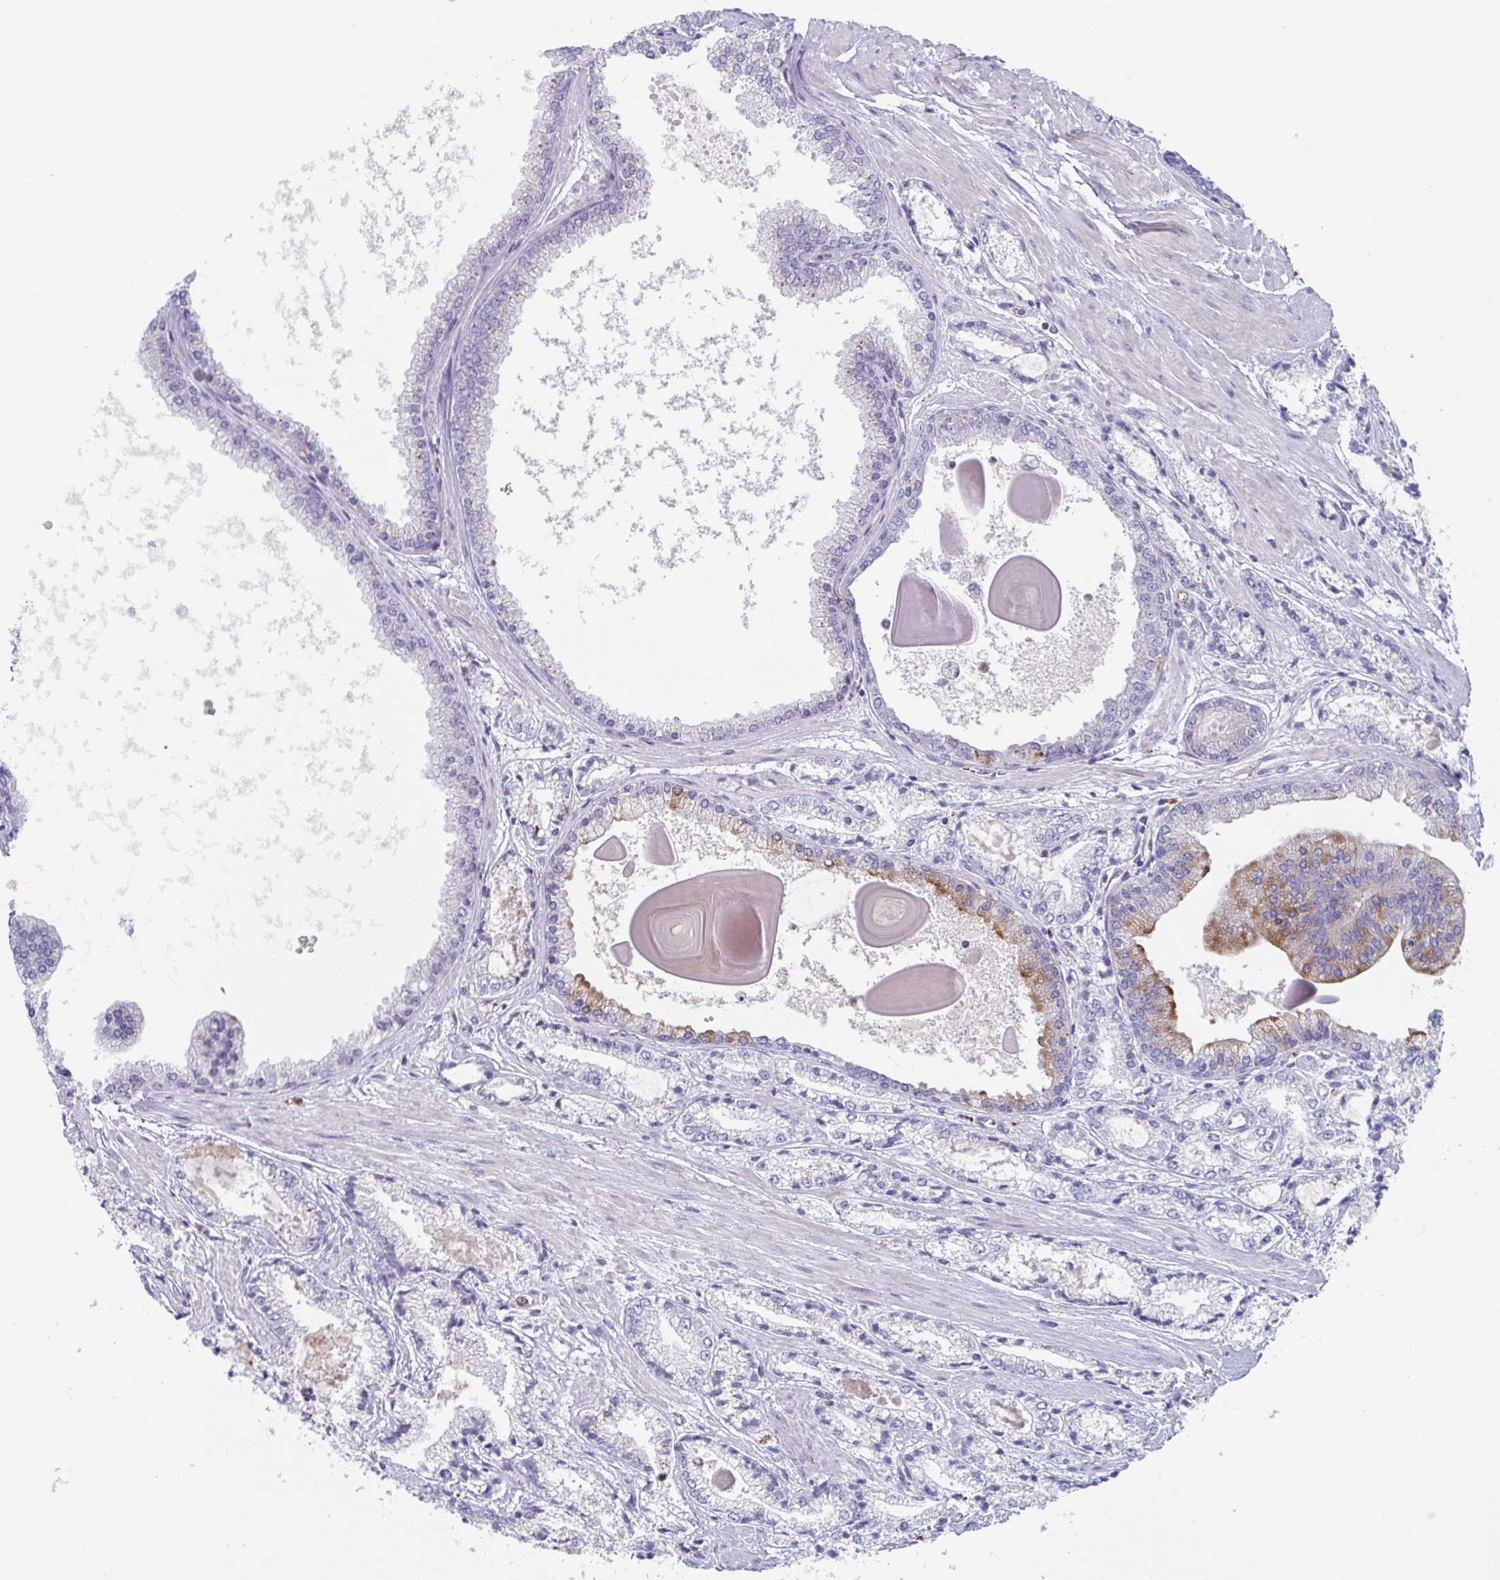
{"staining": {"intensity": "weak", "quantity": "<25%", "location": "cytoplasmic/membranous"}, "tissue": "prostate cancer", "cell_type": "Tumor cells", "image_type": "cancer", "snomed": [{"axis": "morphology", "description": "Adenocarcinoma, High grade"}, {"axis": "topography", "description": "Prostate"}], "caption": "DAB immunohistochemical staining of prostate cancer (high-grade adenocarcinoma) exhibits no significant staining in tumor cells.", "gene": "LYRM2", "patient": {"sex": "male", "age": 64}}